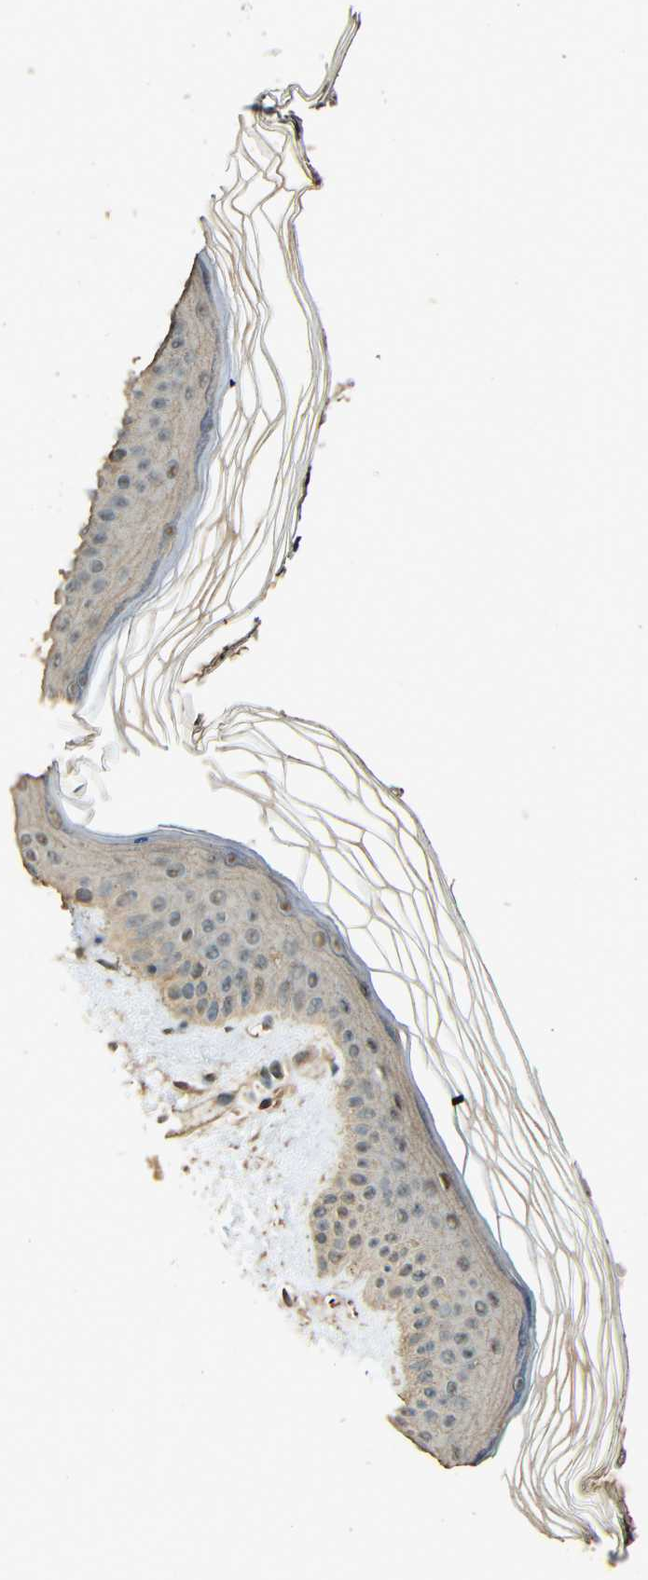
{"staining": {"intensity": "moderate", "quantity": ">75%", "location": "cytoplasmic/membranous"}, "tissue": "skin", "cell_type": "Fibroblasts", "image_type": "normal", "snomed": [{"axis": "morphology", "description": "Normal tissue, NOS"}, {"axis": "topography", "description": "Skin"}], "caption": "Protein staining demonstrates moderate cytoplasmic/membranous staining in approximately >75% of fibroblasts in unremarkable skin. The staining was performed using DAB (3,3'-diaminobenzidine) to visualize the protein expression in brown, while the nuclei were stained in blue with hematoxylin (Magnification: 20x).", "gene": "PDE5A", "patient": {"sex": "female", "age": 19}}